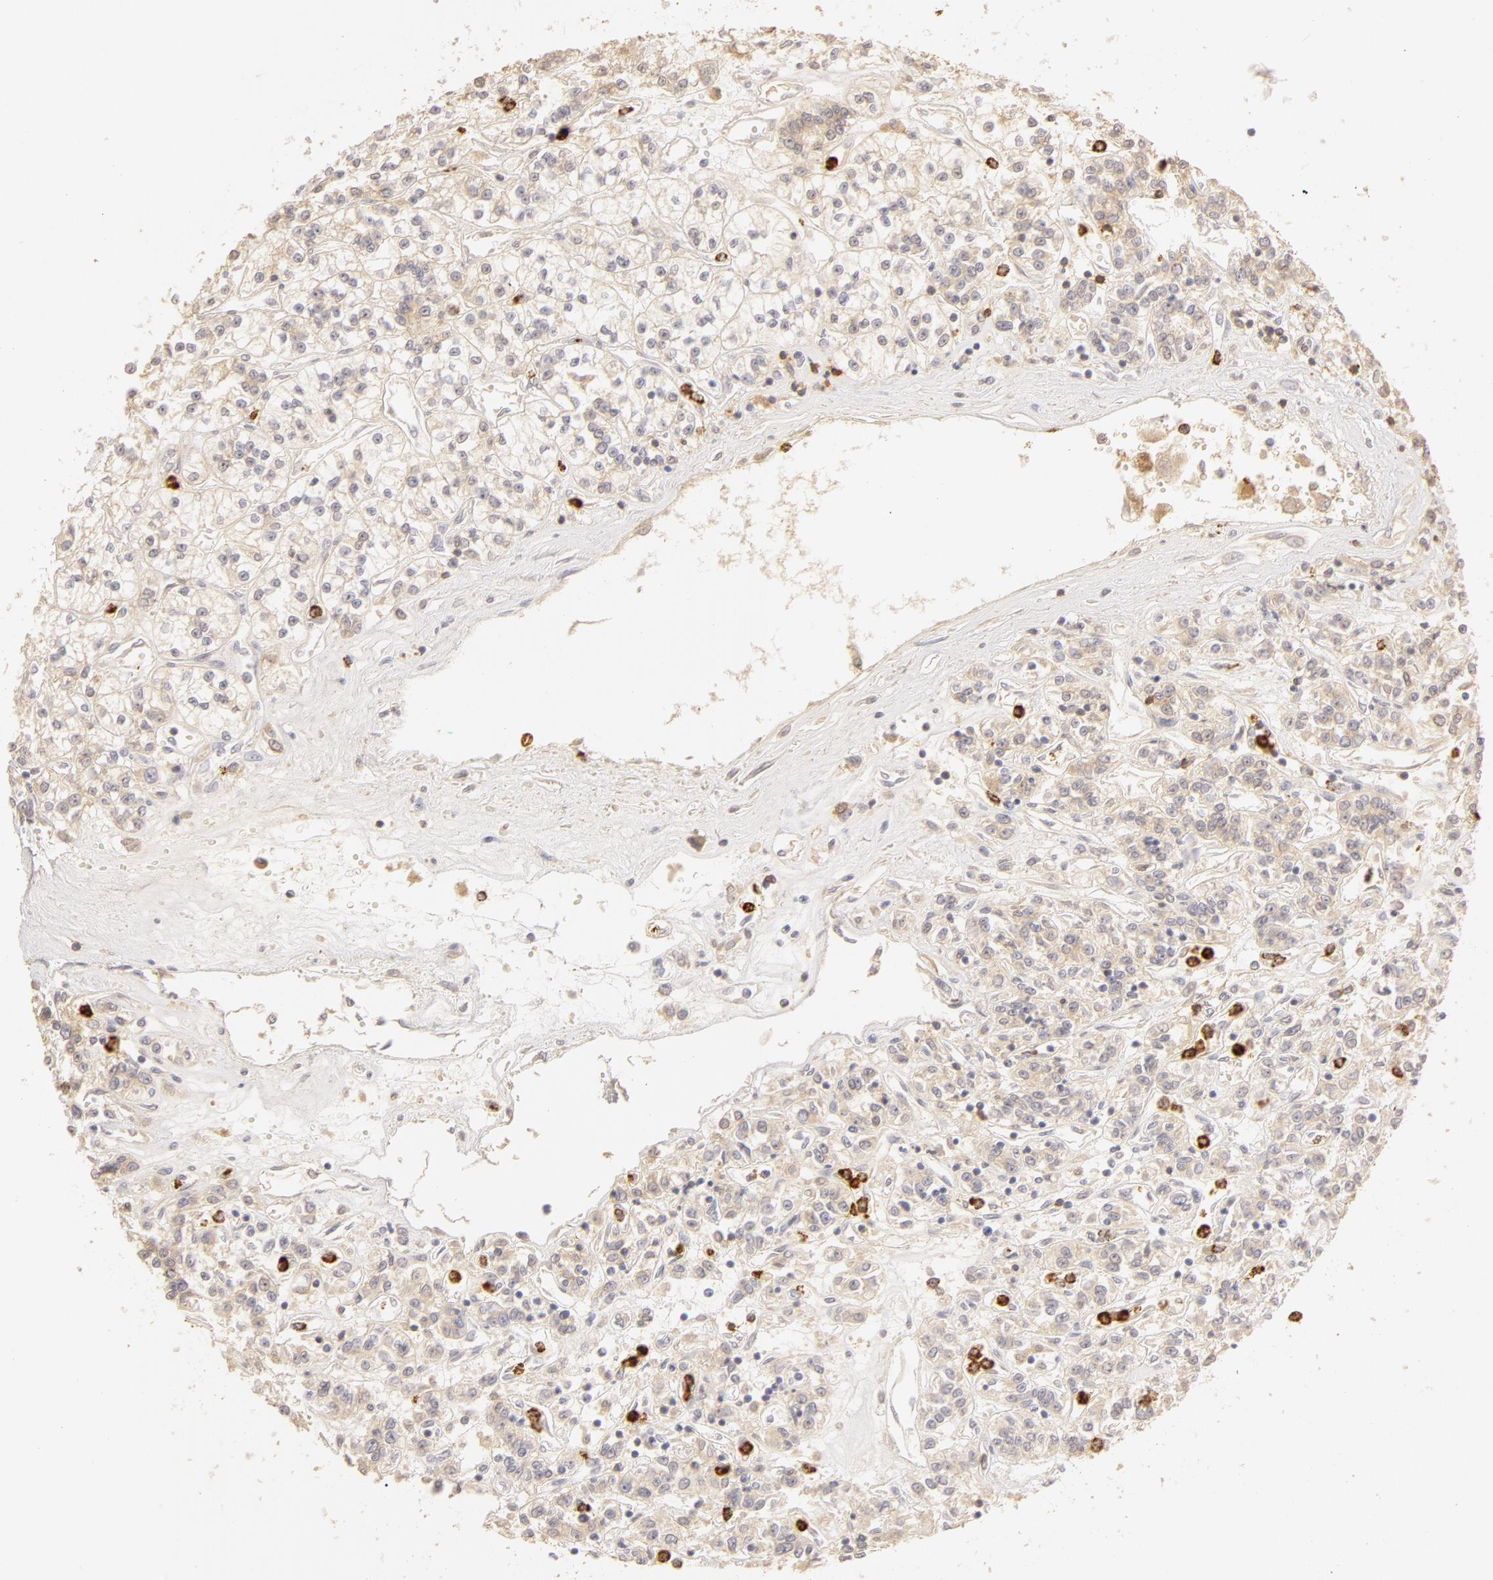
{"staining": {"intensity": "weak", "quantity": ">75%", "location": "cytoplasmic/membranous"}, "tissue": "renal cancer", "cell_type": "Tumor cells", "image_type": "cancer", "snomed": [{"axis": "morphology", "description": "Adenocarcinoma, NOS"}, {"axis": "topography", "description": "Kidney"}], "caption": "Immunohistochemistry (IHC) of renal cancer exhibits low levels of weak cytoplasmic/membranous positivity in about >75% of tumor cells. (Stains: DAB (3,3'-diaminobenzidine) in brown, nuclei in blue, Microscopy: brightfield microscopy at high magnification).", "gene": "C1R", "patient": {"sex": "female", "age": 76}}